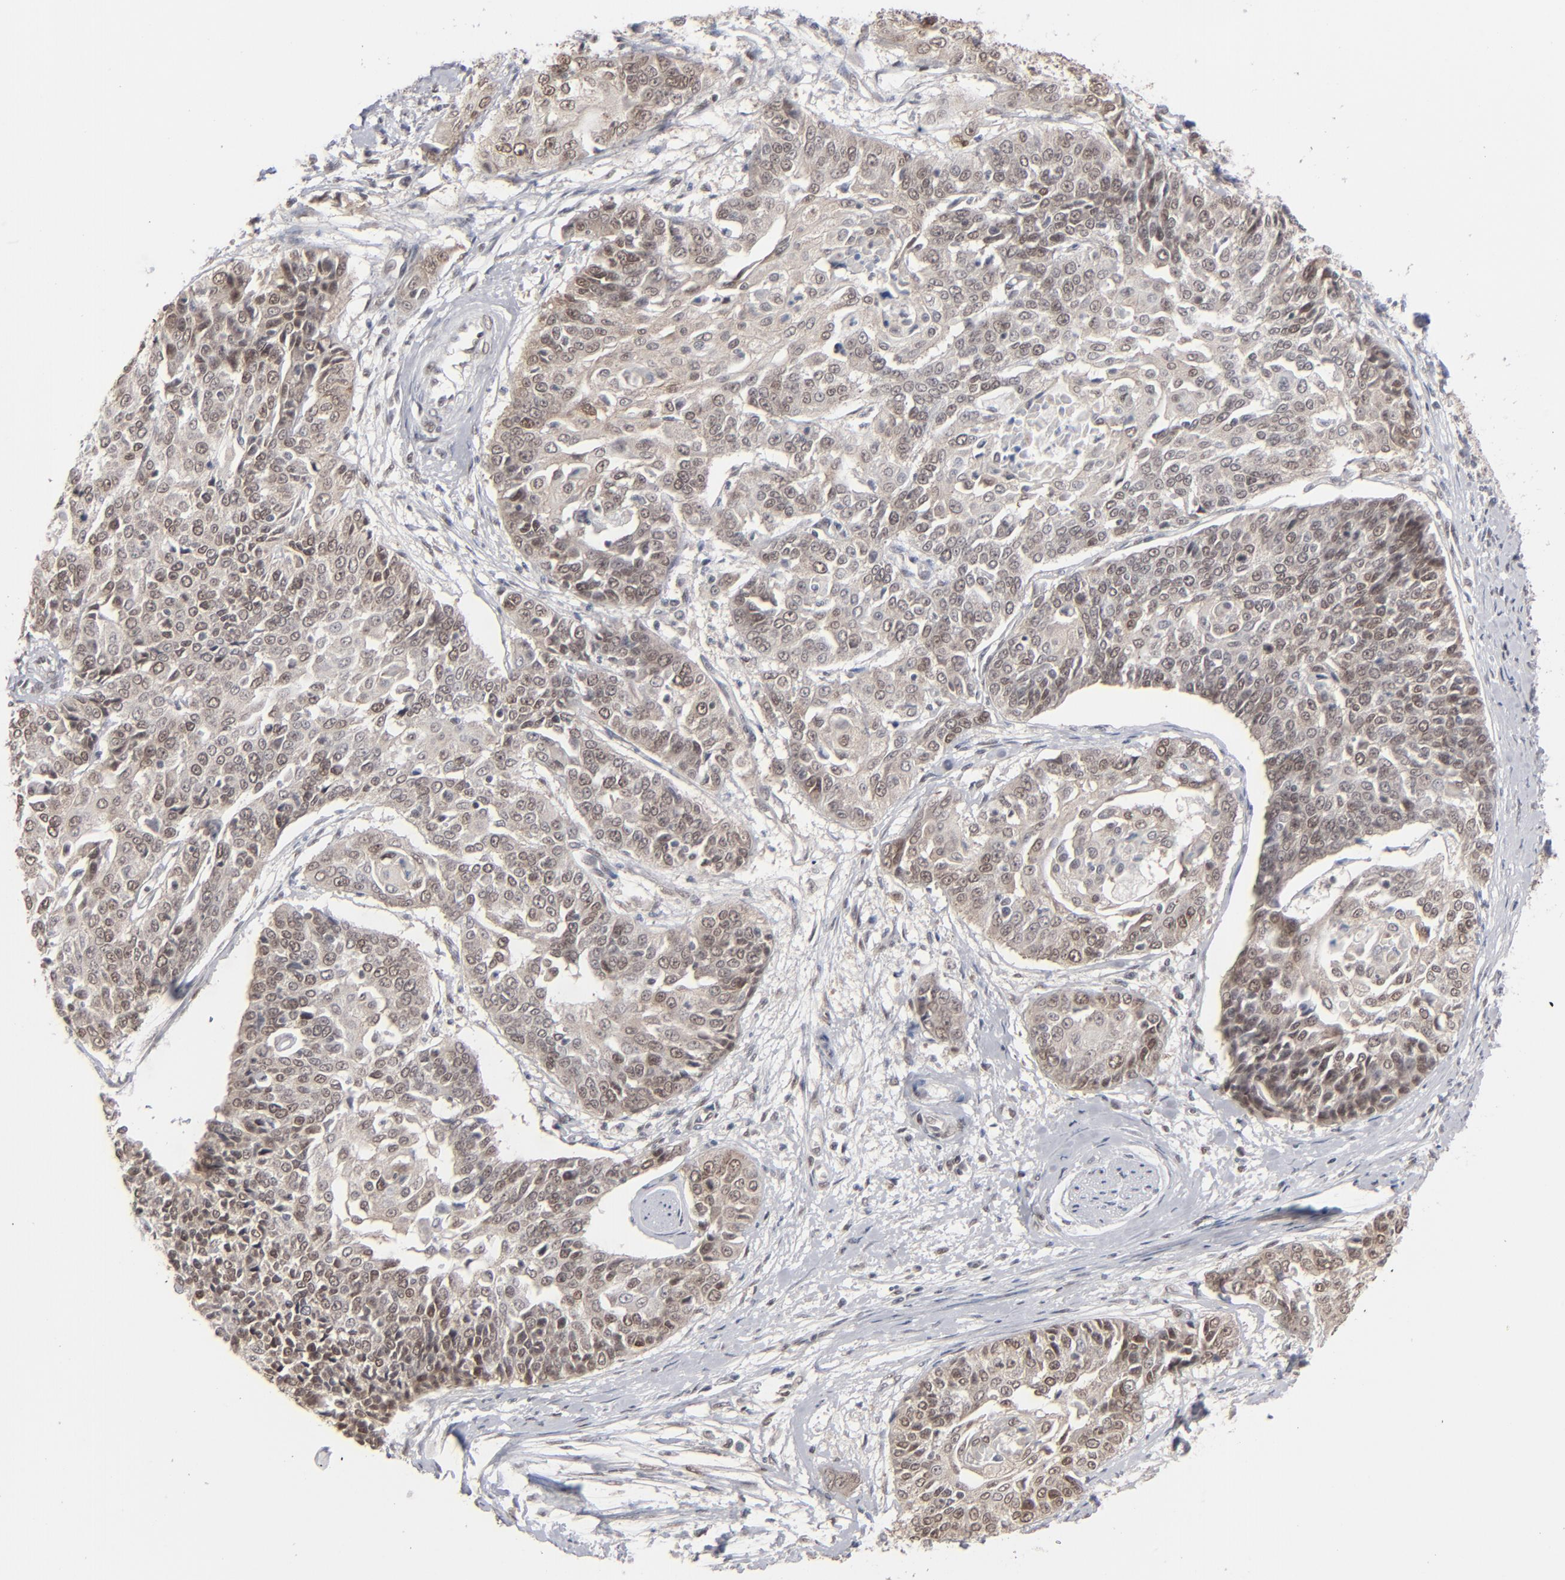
{"staining": {"intensity": "moderate", "quantity": ">75%", "location": "cytoplasmic/membranous,nuclear"}, "tissue": "cervical cancer", "cell_type": "Tumor cells", "image_type": "cancer", "snomed": [{"axis": "morphology", "description": "Squamous cell carcinoma, NOS"}, {"axis": "topography", "description": "Cervix"}], "caption": "Cervical squamous cell carcinoma was stained to show a protein in brown. There is medium levels of moderate cytoplasmic/membranous and nuclear expression in about >75% of tumor cells.", "gene": "IRF9", "patient": {"sex": "female", "age": 64}}